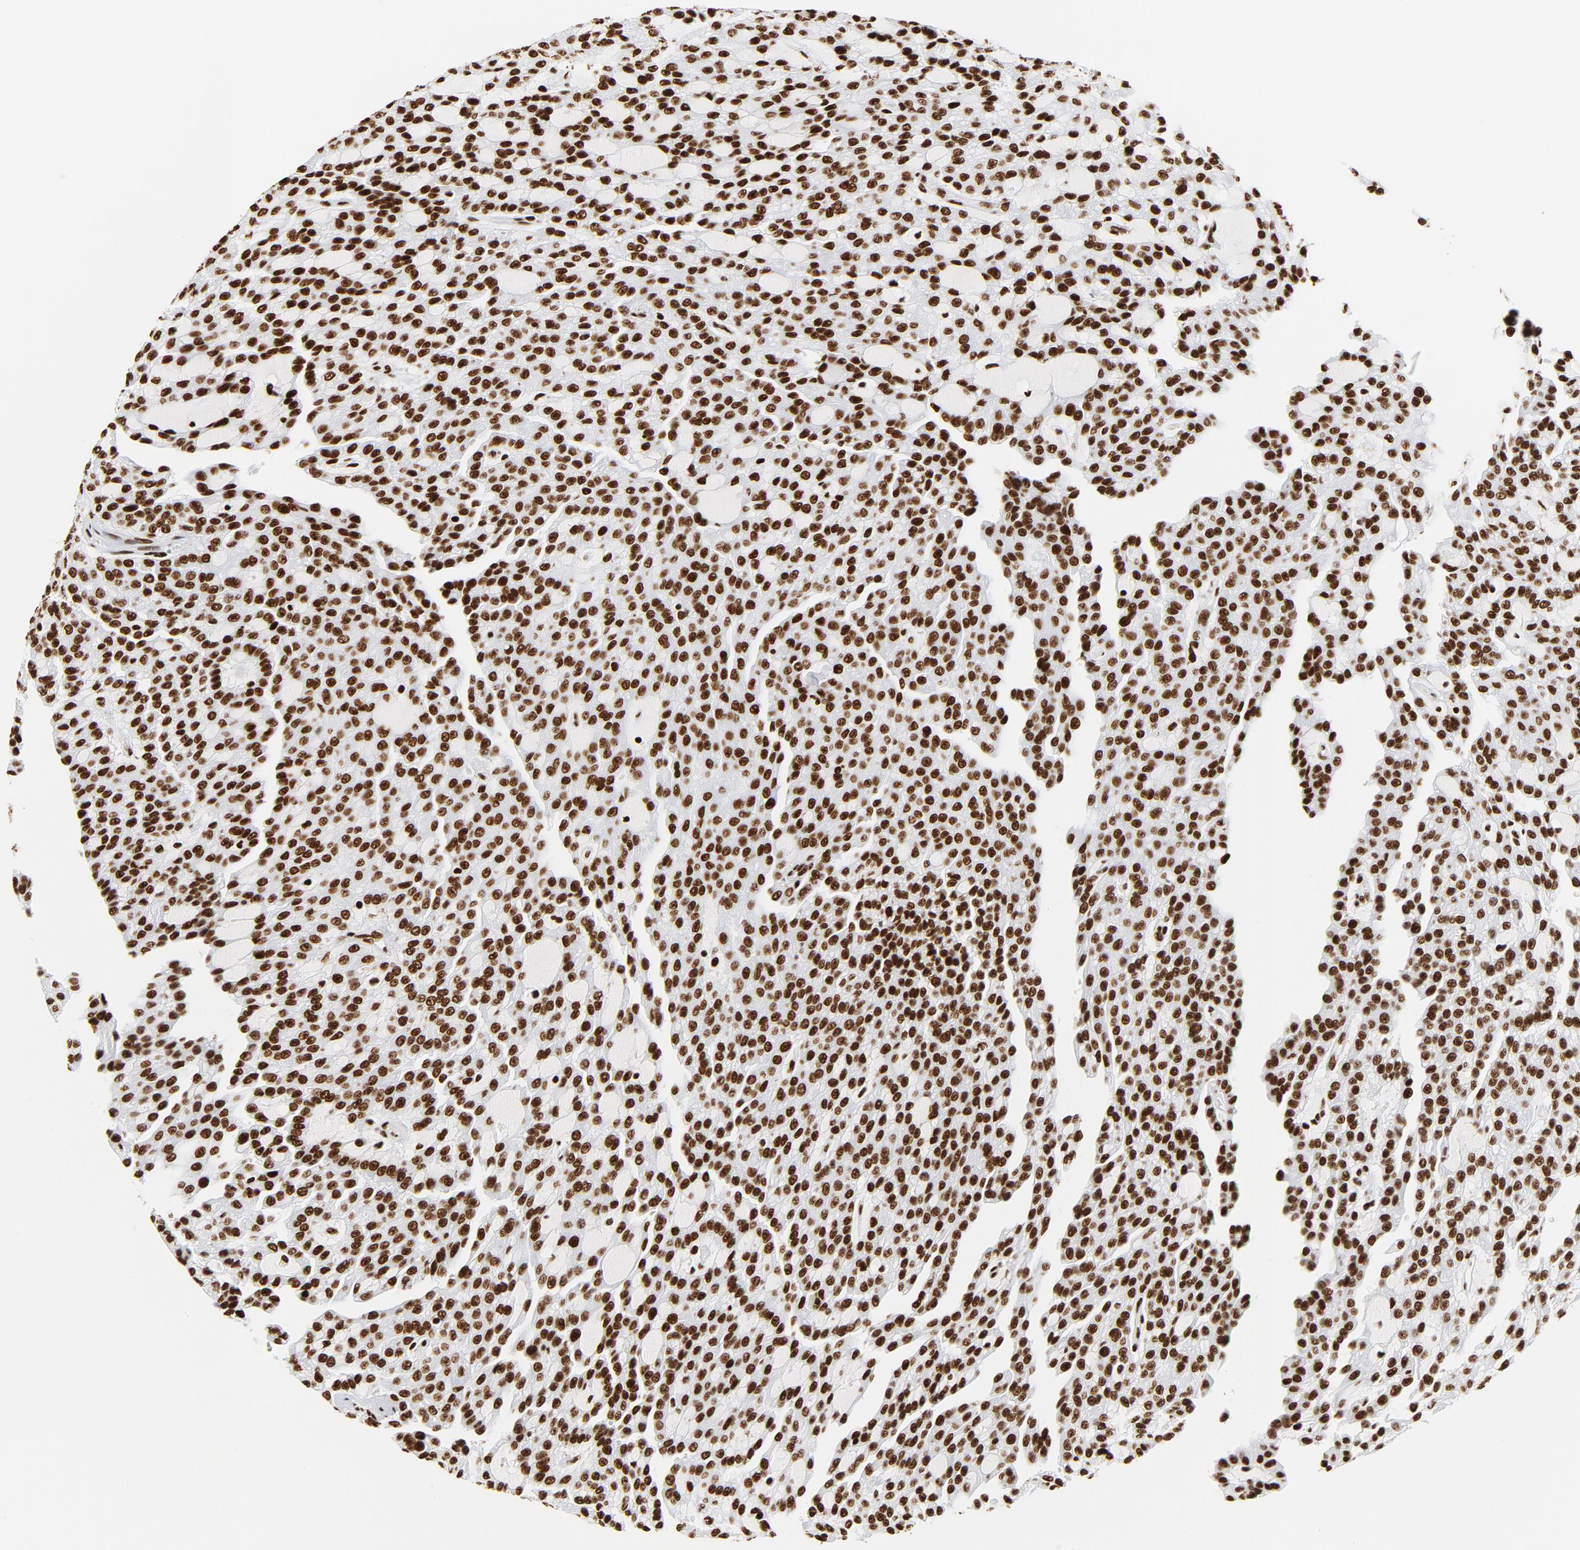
{"staining": {"intensity": "strong", "quantity": ">75%", "location": "nuclear"}, "tissue": "renal cancer", "cell_type": "Tumor cells", "image_type": "cancer", "snomed": [{"axis": "morphology", "description": "Adenocarcinoma, NOS"}, {"axis": "topography", "description": "Kidney"}], "caption": "High-power microscopy captured an immunohistochemistry (IHC) histopathology image of renal cancer (adenocarcinoma), revealing strong nuclear staining in approximately >75% of tumor cells. The protein of interest is shown in brown color, while the nuclei are stained blue.", "gene": "XRCC6", "patient": {"sex": "male", "age": 63}}